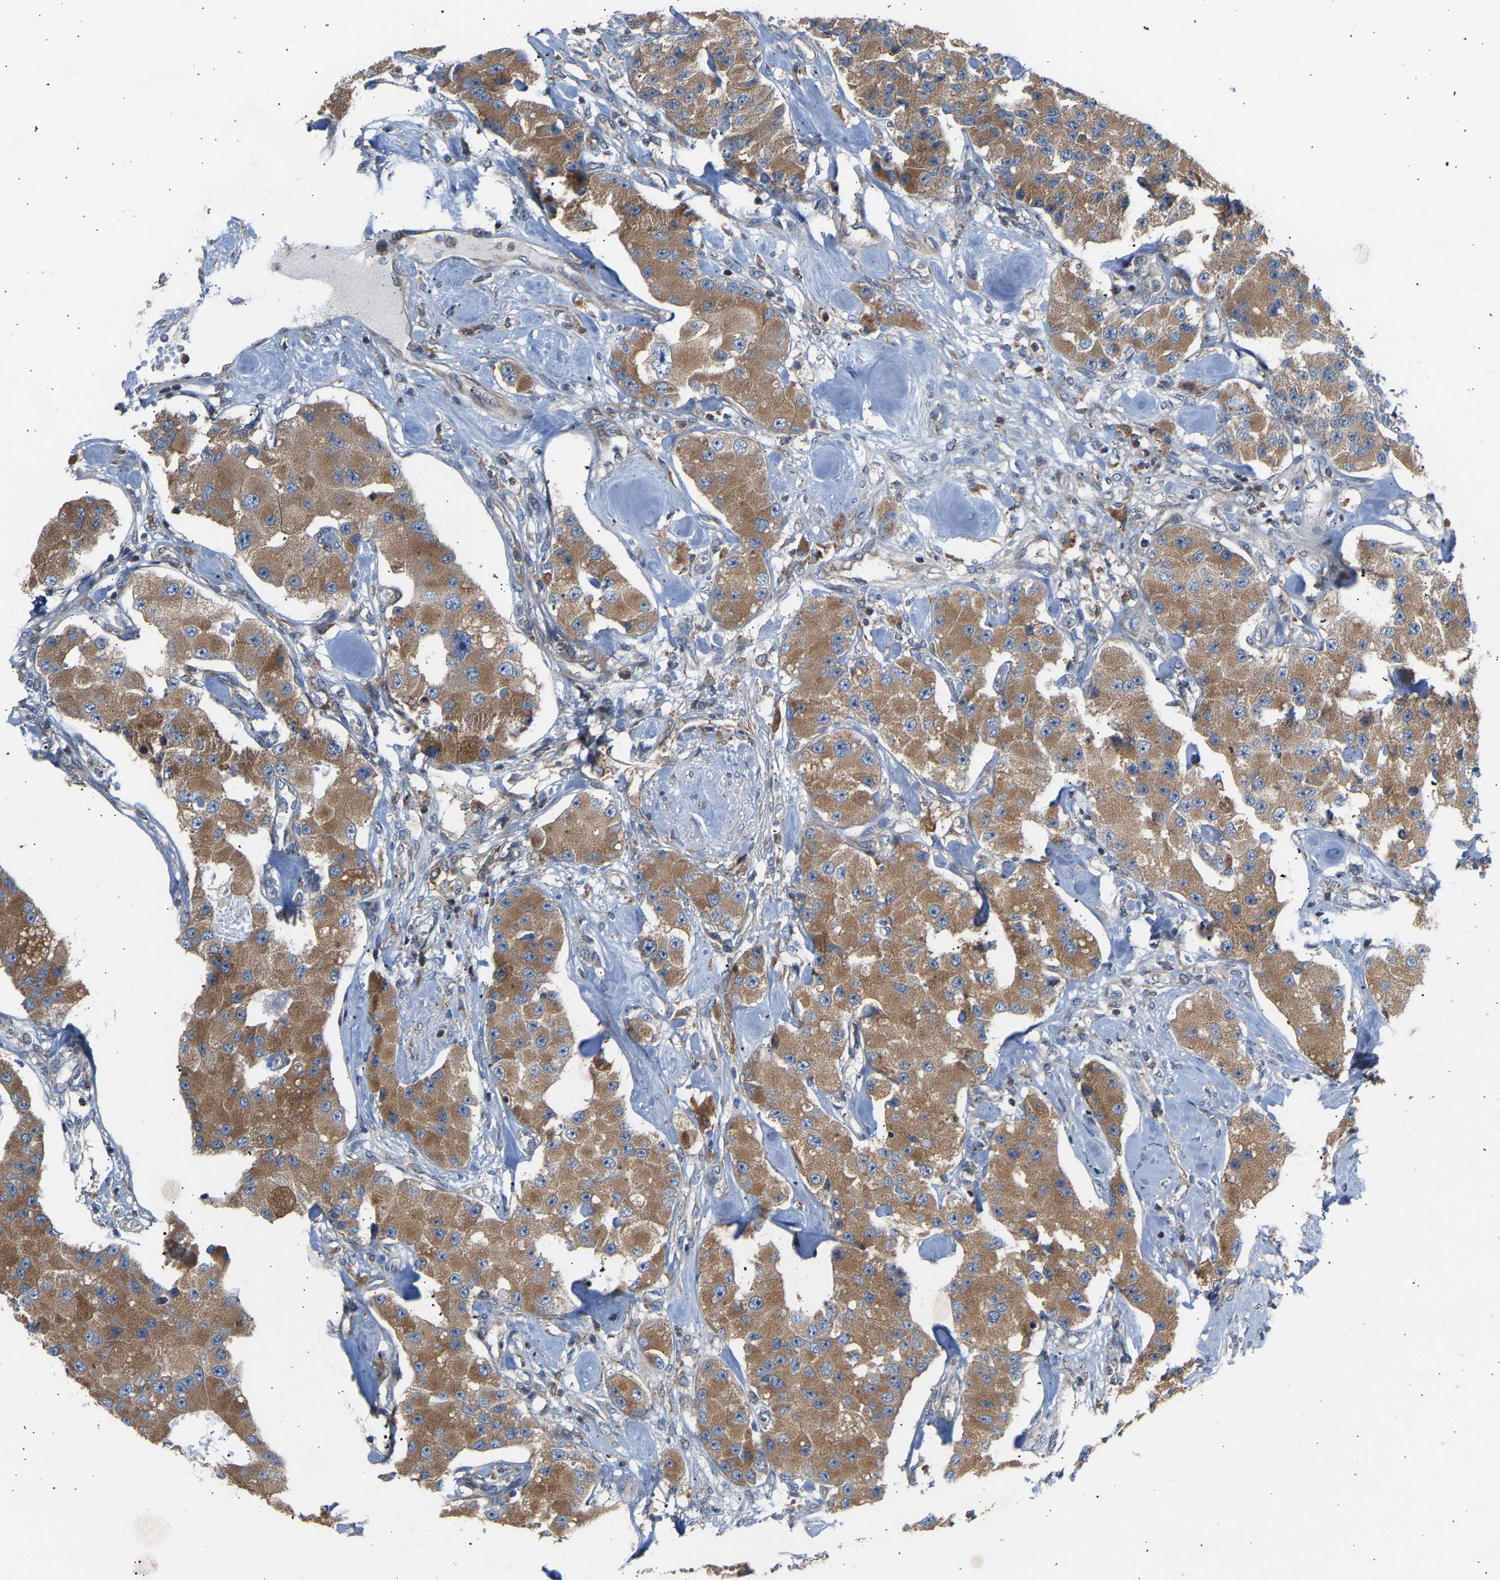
{"staining": {"intensity": "moderate", "quantity": ">75%", "location": "cytoplasmic/membranous"}, "tissue": "carcinoid", "cell_type": "Tumor cells", "image_type": "cancer", "snomed": [{"axis": "morphology", "description": "Carcinoid, malignant, NOS"}, {"axis": "topography", "description": "Pancreas"}], "caption": "The micrograph shows a brown stain indicating the presence of a protein in the cytoplasmic/membranous of tumor cells in malignant carcinoid. (IHC, brightfield microscopy, high magnification).", "gene": "GCN1", "patient": {"sex": "male", "age": 41}}